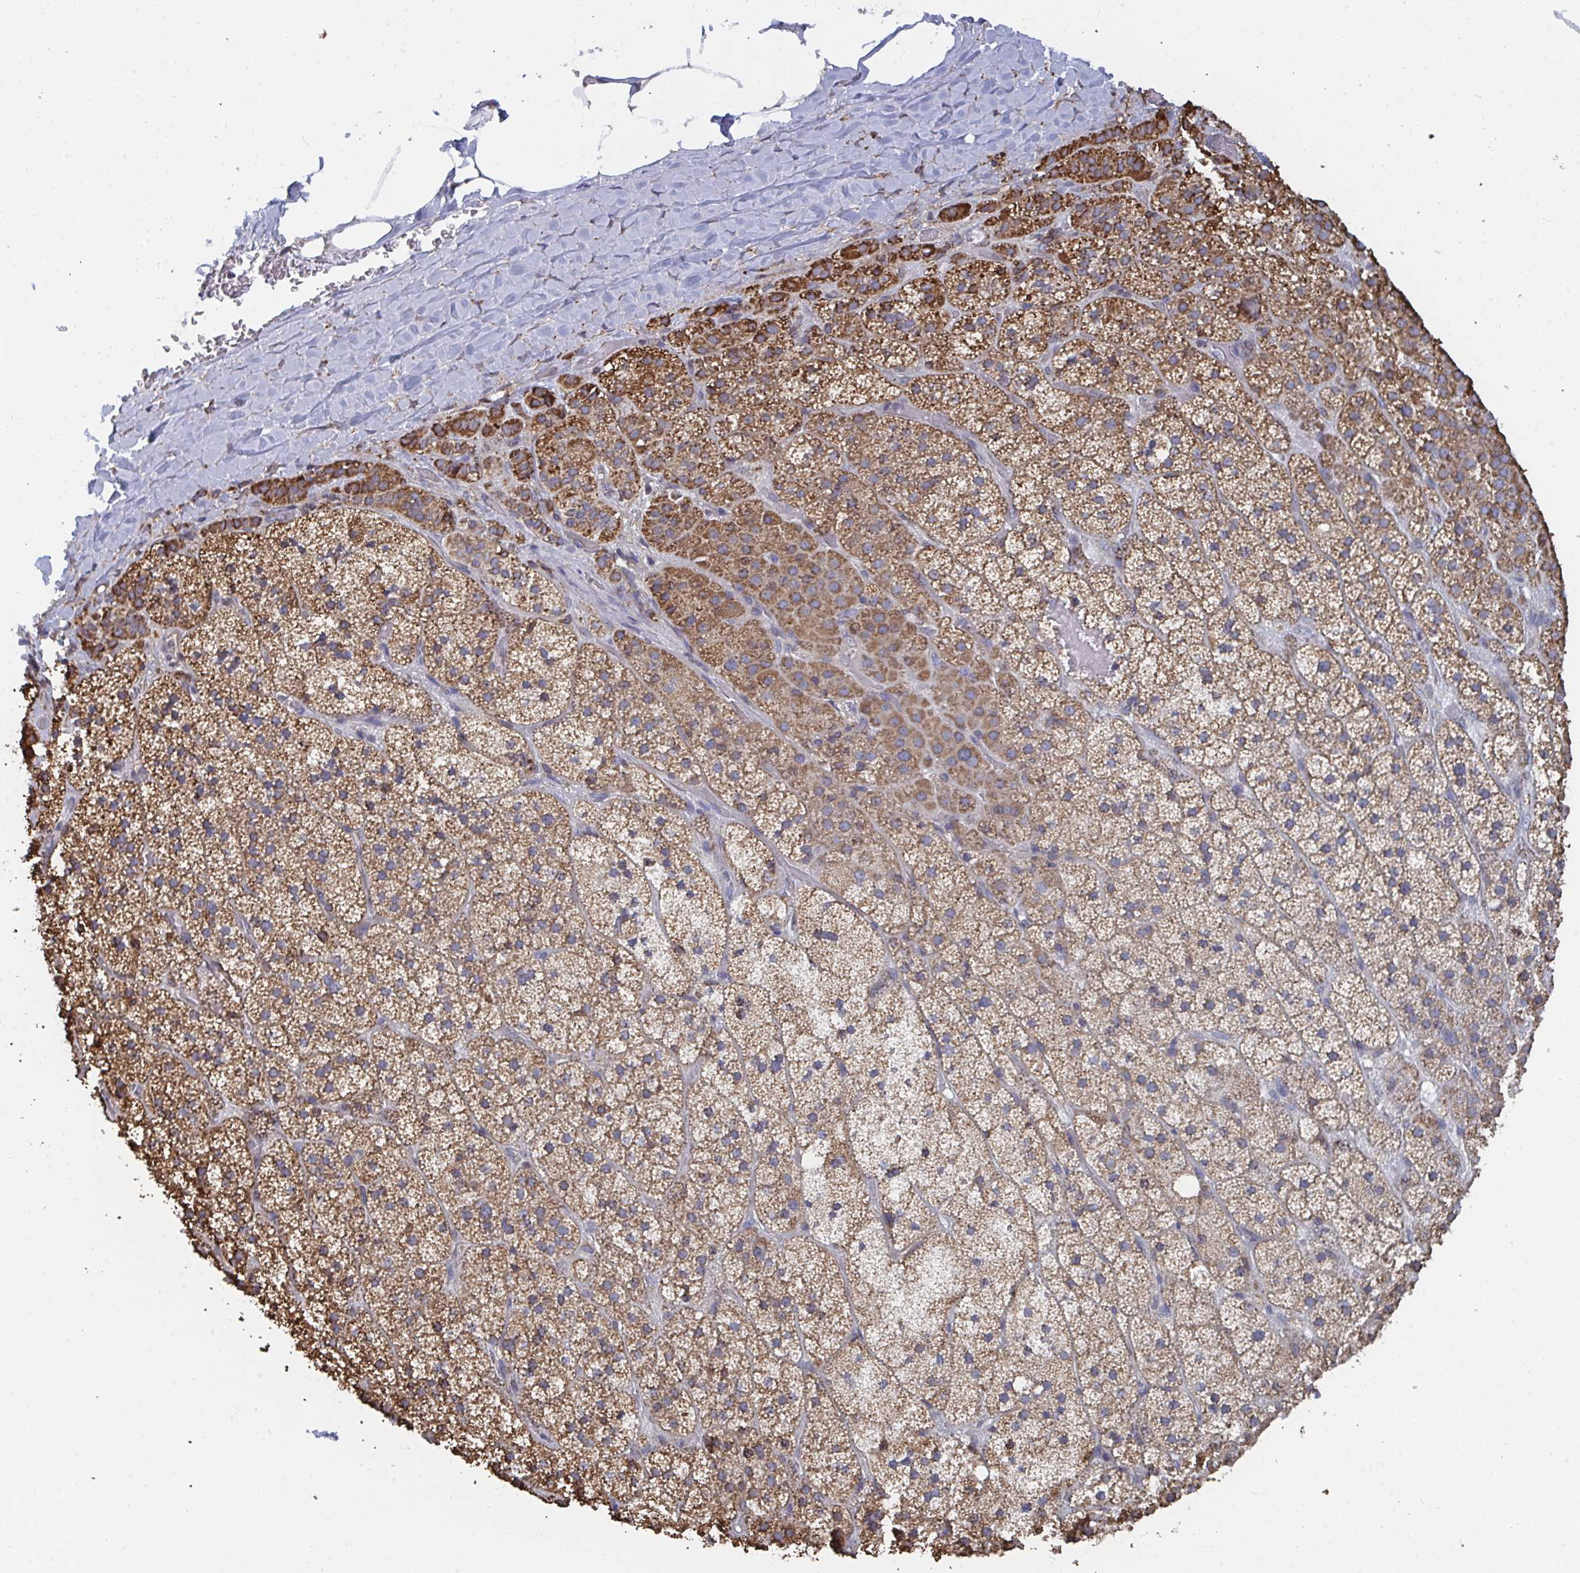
{"staining": {"intensity": "strong", "quantity": ">75%", "location": "cytoplasmic/membranous"}, "tissue": "adrenal gland", "cell_type": "Glandular cells", "image_type": "normal", "snomed": [{"axis": "morphology", "description": "Normal tissue, NOS"}, {"axis": "topography", "description": "Adrenal gland"}], "caption": "Immunohistochemical staining of benign adrenal gland exhibits strong cytoplasmic/membranous protein positivity in approximately >75% of glandular cells. Nuclei are stained in blue.", "gene": "ELAVL1", "patient": {"sex": "male", "age": 57}}